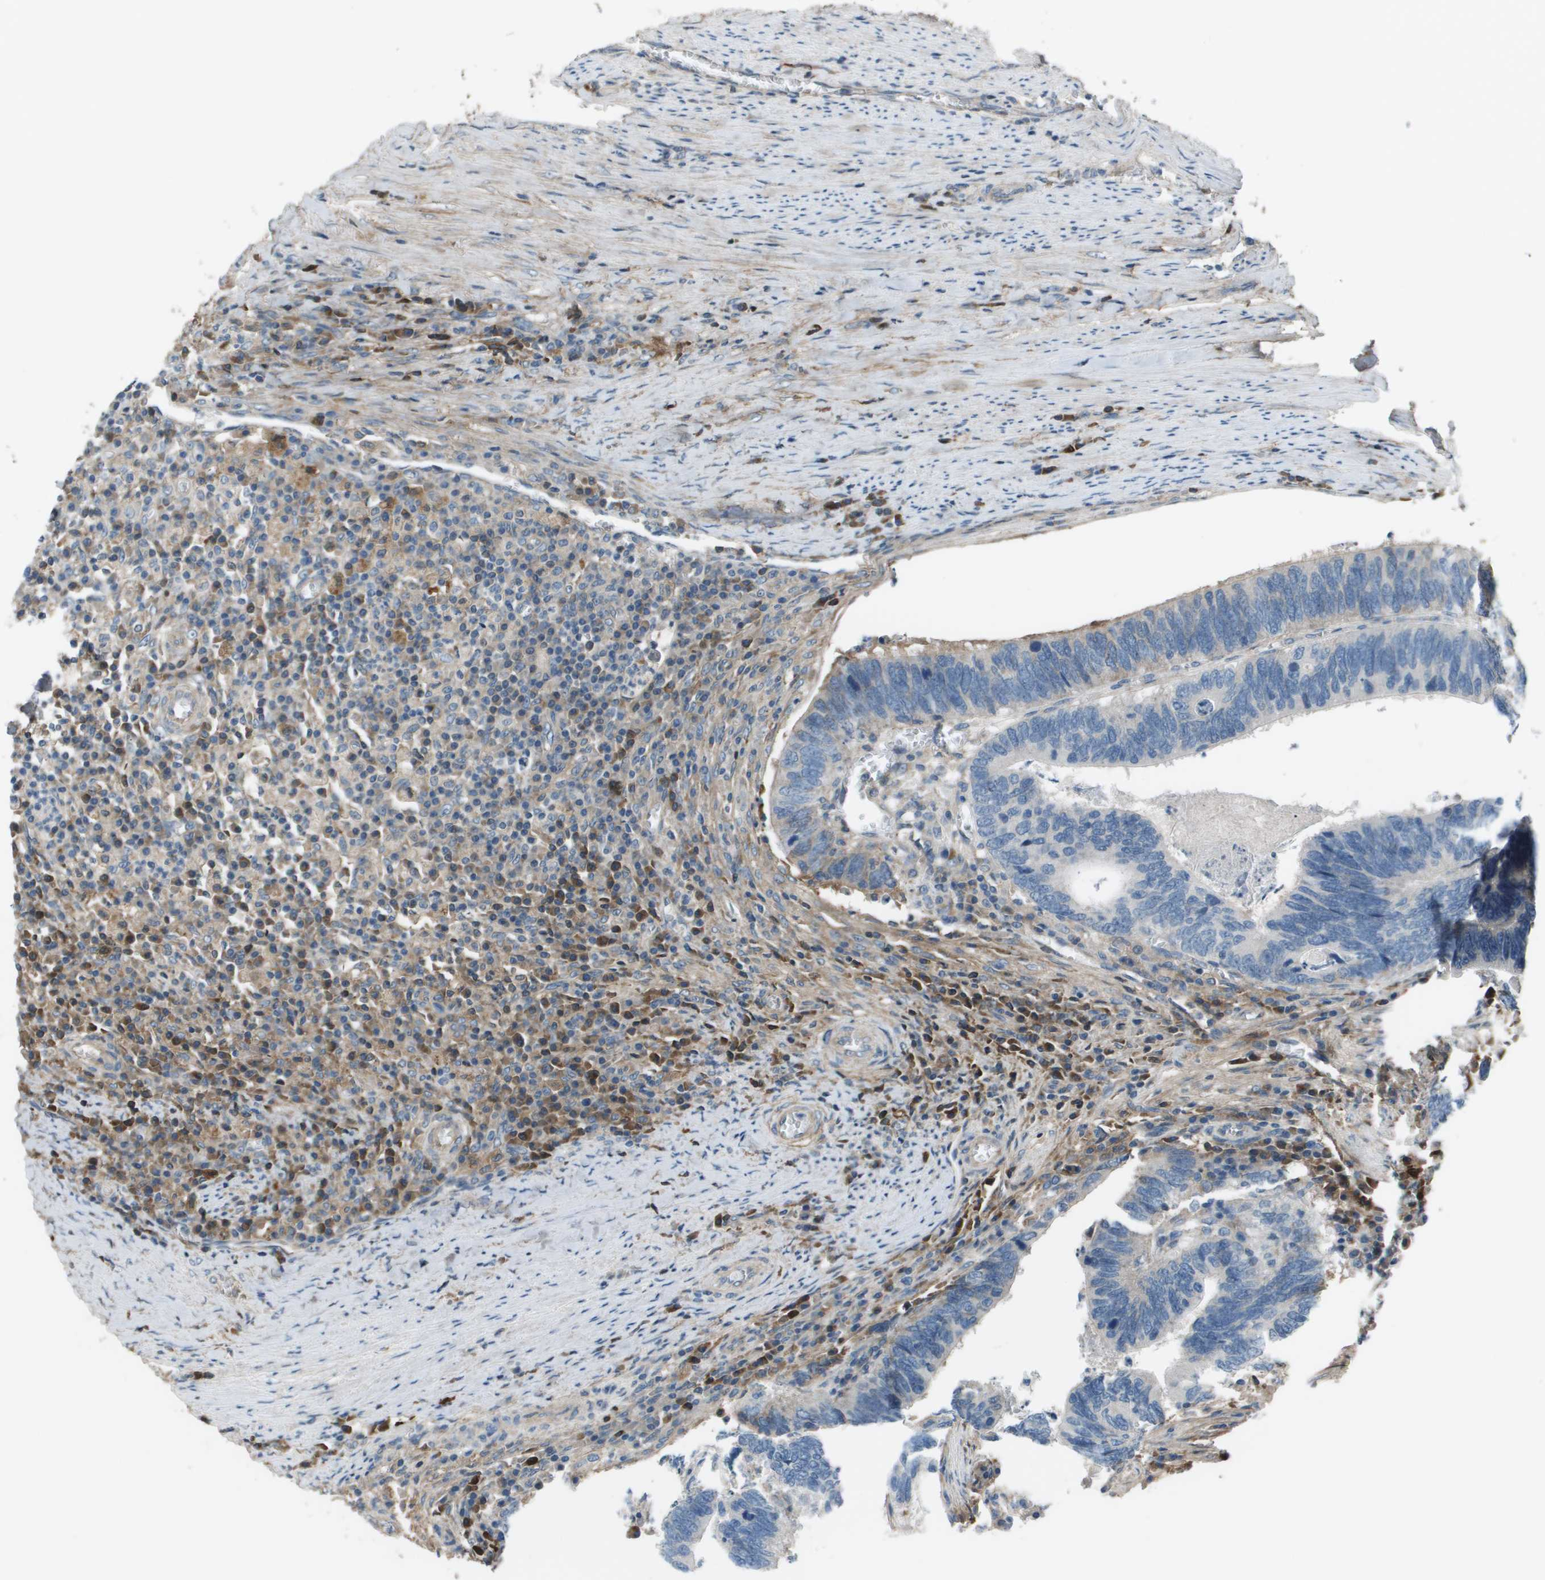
{"staining": {"intensity": "negative", "quantity": "none", "location": "none"}, "tissue": "colorectal cancer", "cell_type": "Tumor cells", "image_type": "cancer", "snomed": [{"axis": "morphology", "description": "Adenocarcinoma, NOS"}, {"axis": "topography", "description": "Colon"}], "caption": "Colorectal cancer stained for a protein using IHC shows no expression tumor cells.", "gene": "PCOLCE", "patient": {"sex": "male", "age": 72}}